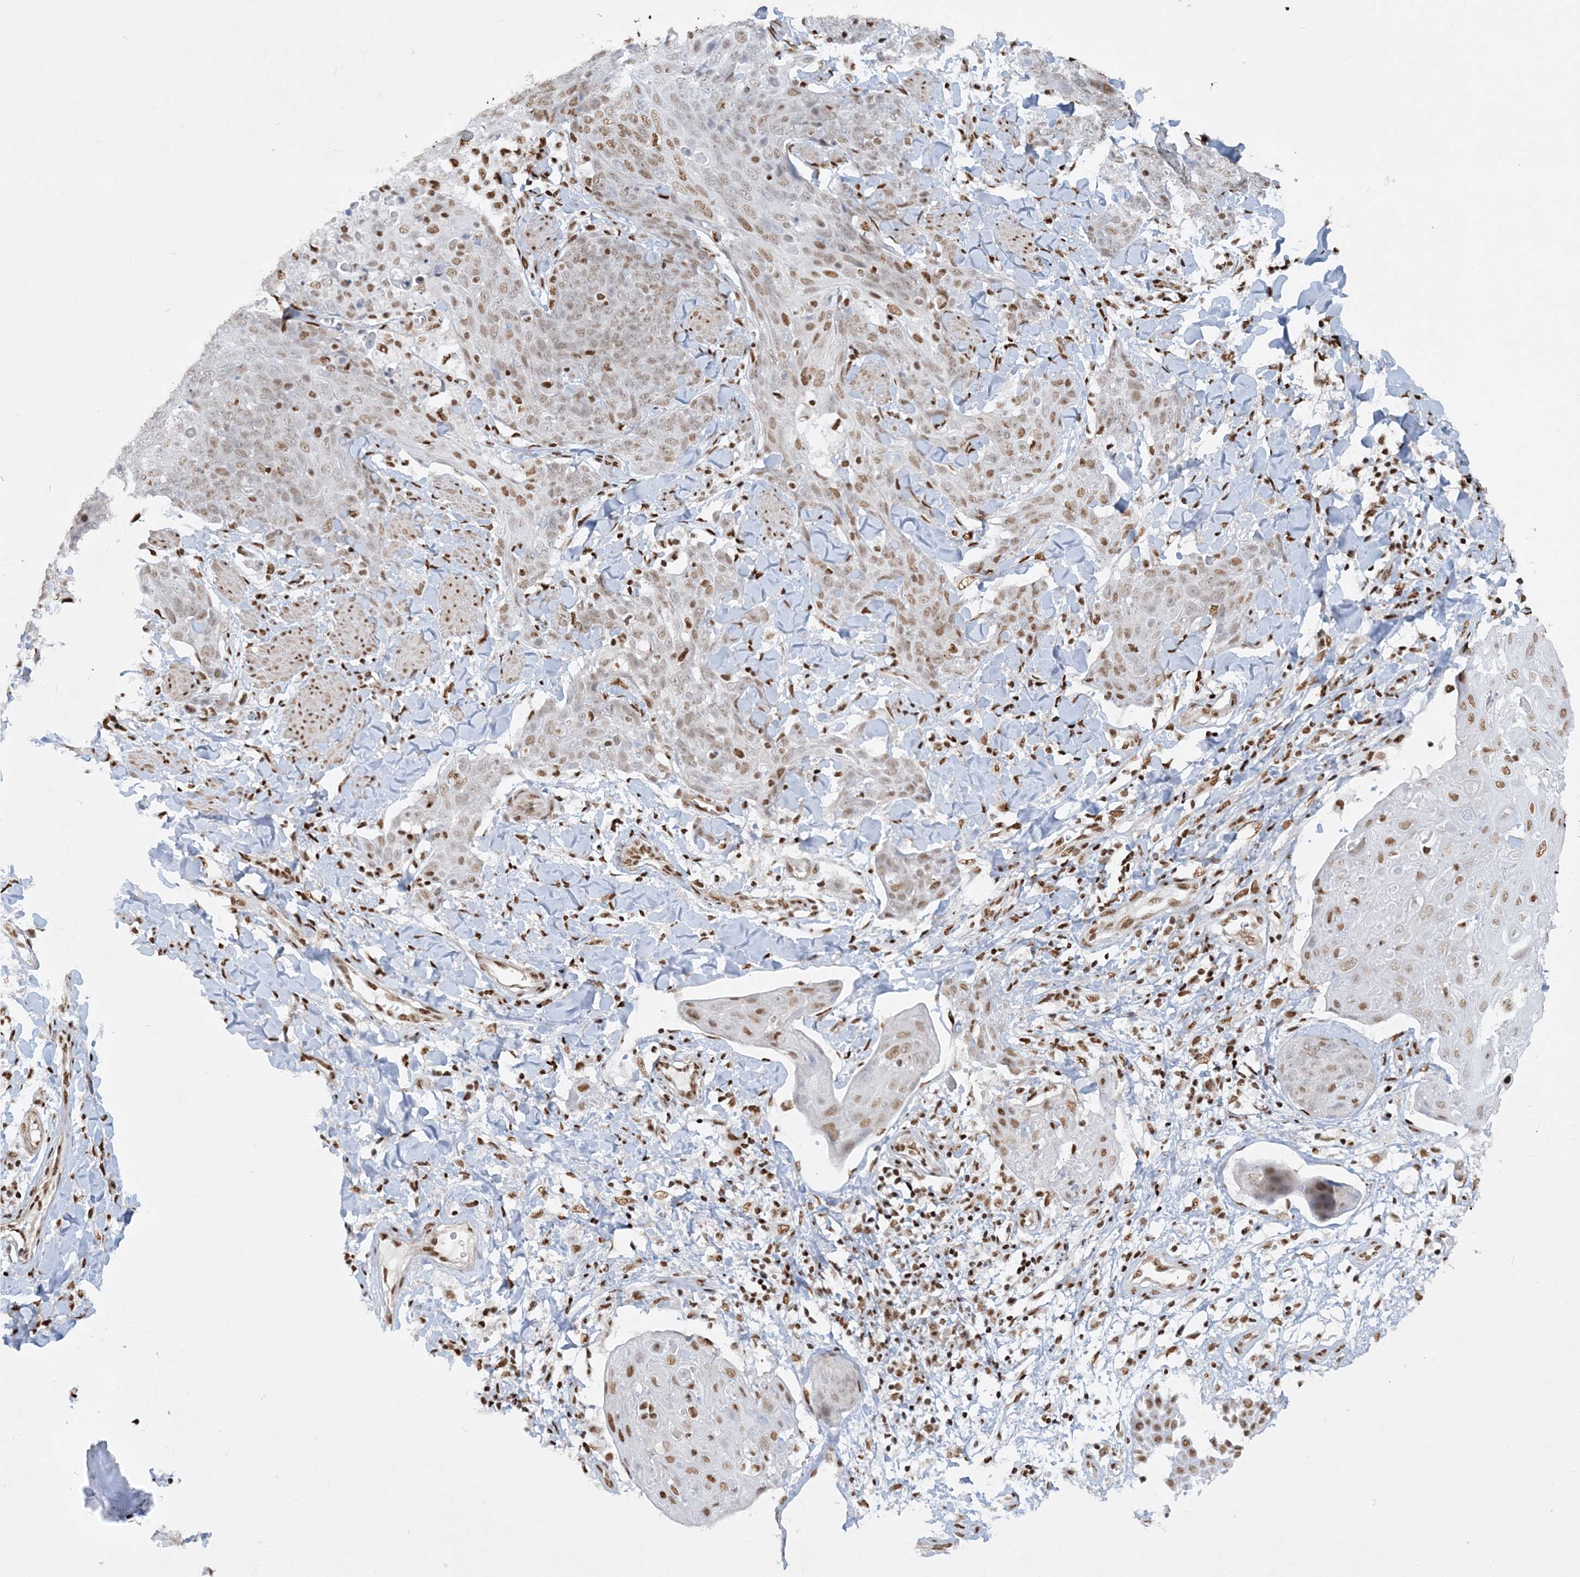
{"staining": {"intensity": "moderate", "quantity": ">75%", "location": "nuclear"}, "tissue": "skin cancer", "cell_type": "Tumor cells", "image_type": "cancer", "snomed": [{"axis": "morphology", "description": "Squamous cell carcinoma, NOS"}, {"axis": "topography", "description": "Skin"}, {"axis": "topography", "description": "Vulva"}], "caption": "Immunohistochemistry (IHC) image of skin cancer stained for a protein (brown), which demonstrates medium levels of moderate nuclear positivity in about >75% of tumor cells.", "gene": "DELE1", "patient": {"sex": "female", "age": 85}}